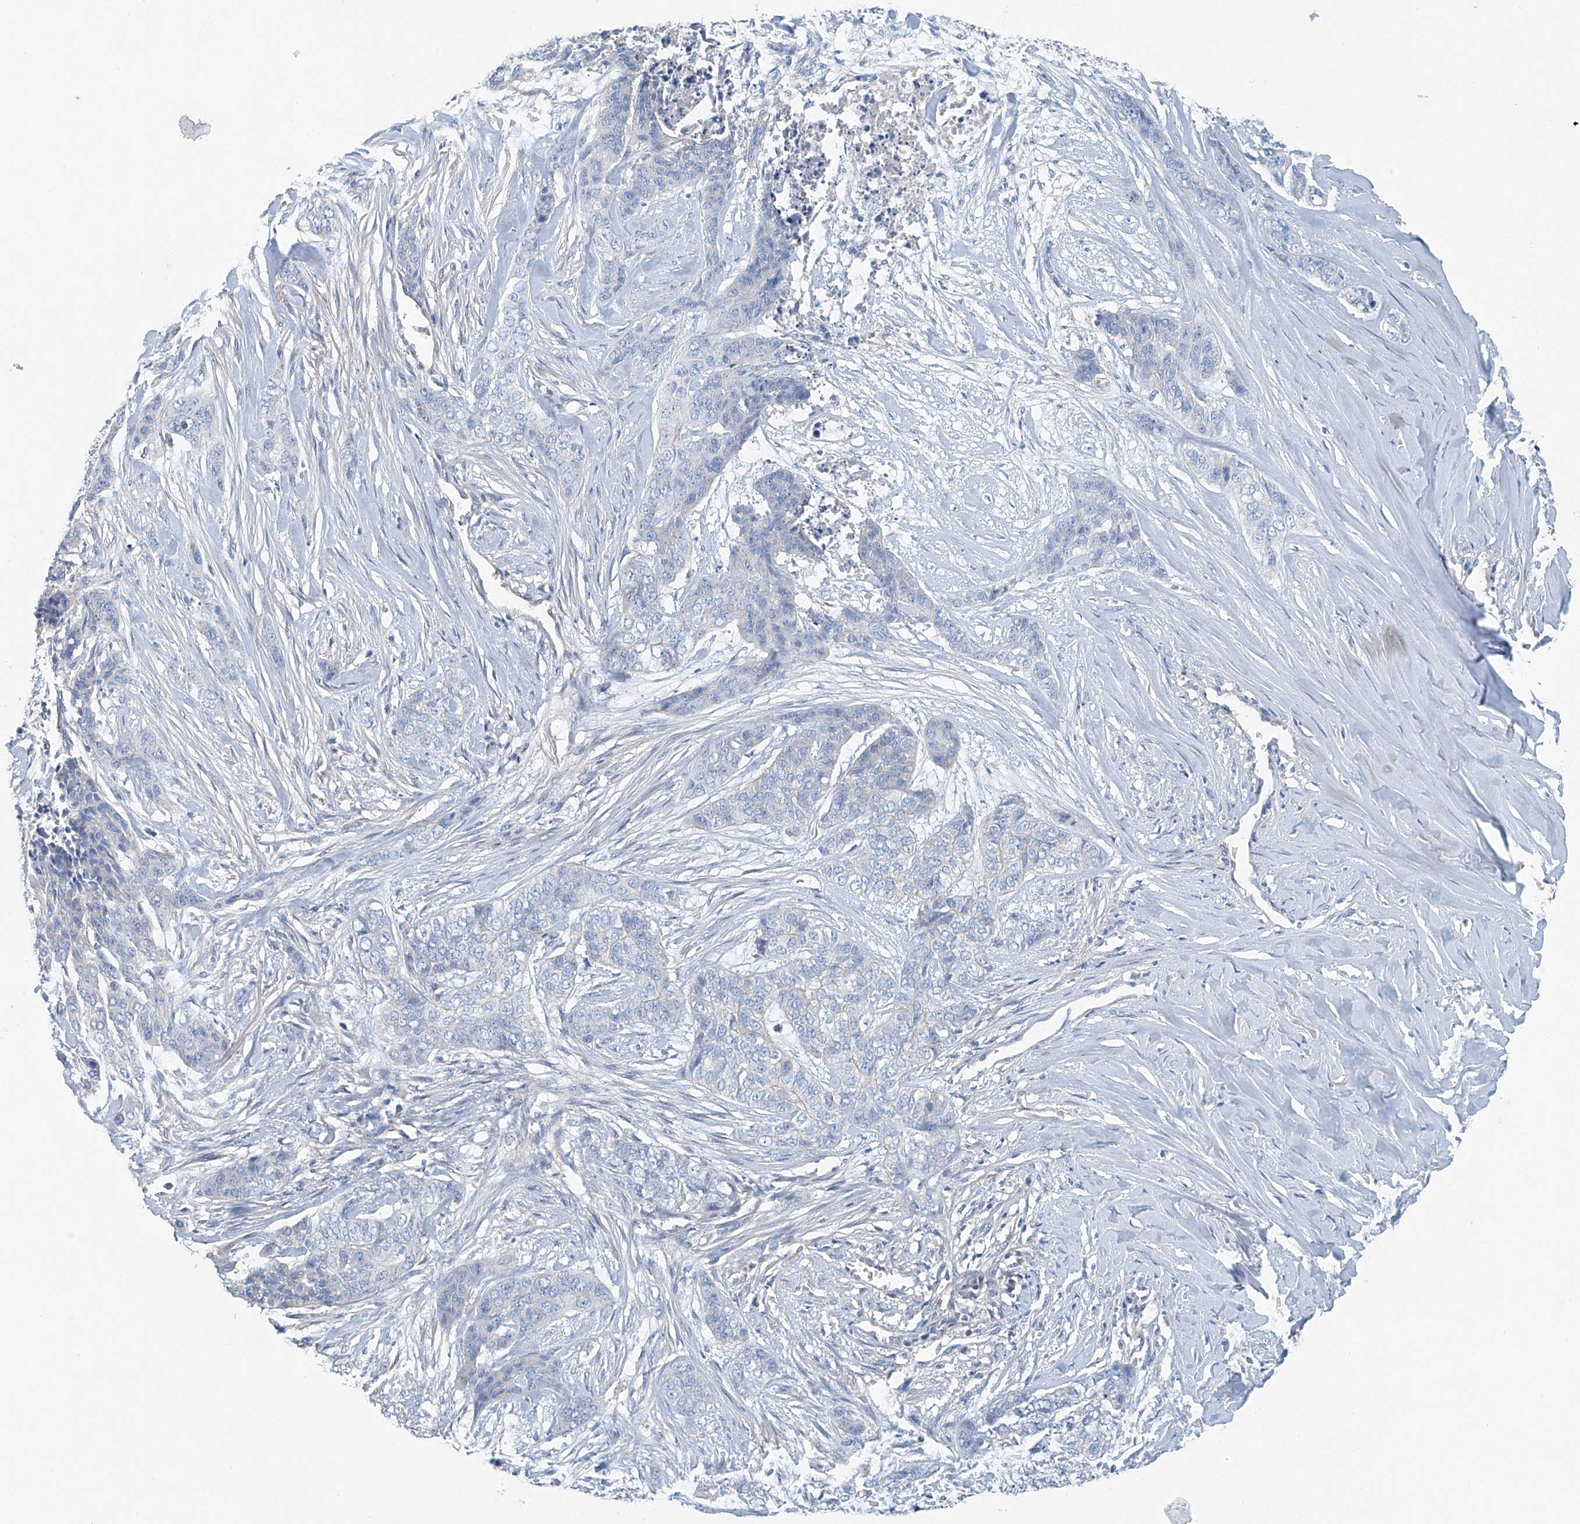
{"staining": {"intensity": "negative", "quantity": "none", "location": "none"}, "tissue": "skin cancer", "cell_type": "Tumor cells", "image_type": "cancer", "snomed": [{"axis": "morphology", "description": "Basal cell carcinoma"}, {"axis": "topography", "description": "Skin"}], "caption": "There is no significant positivity in tumor cells of skin cancer.", "gene": "C1orf87", "patient": {"sex": "female", "age": 64}}